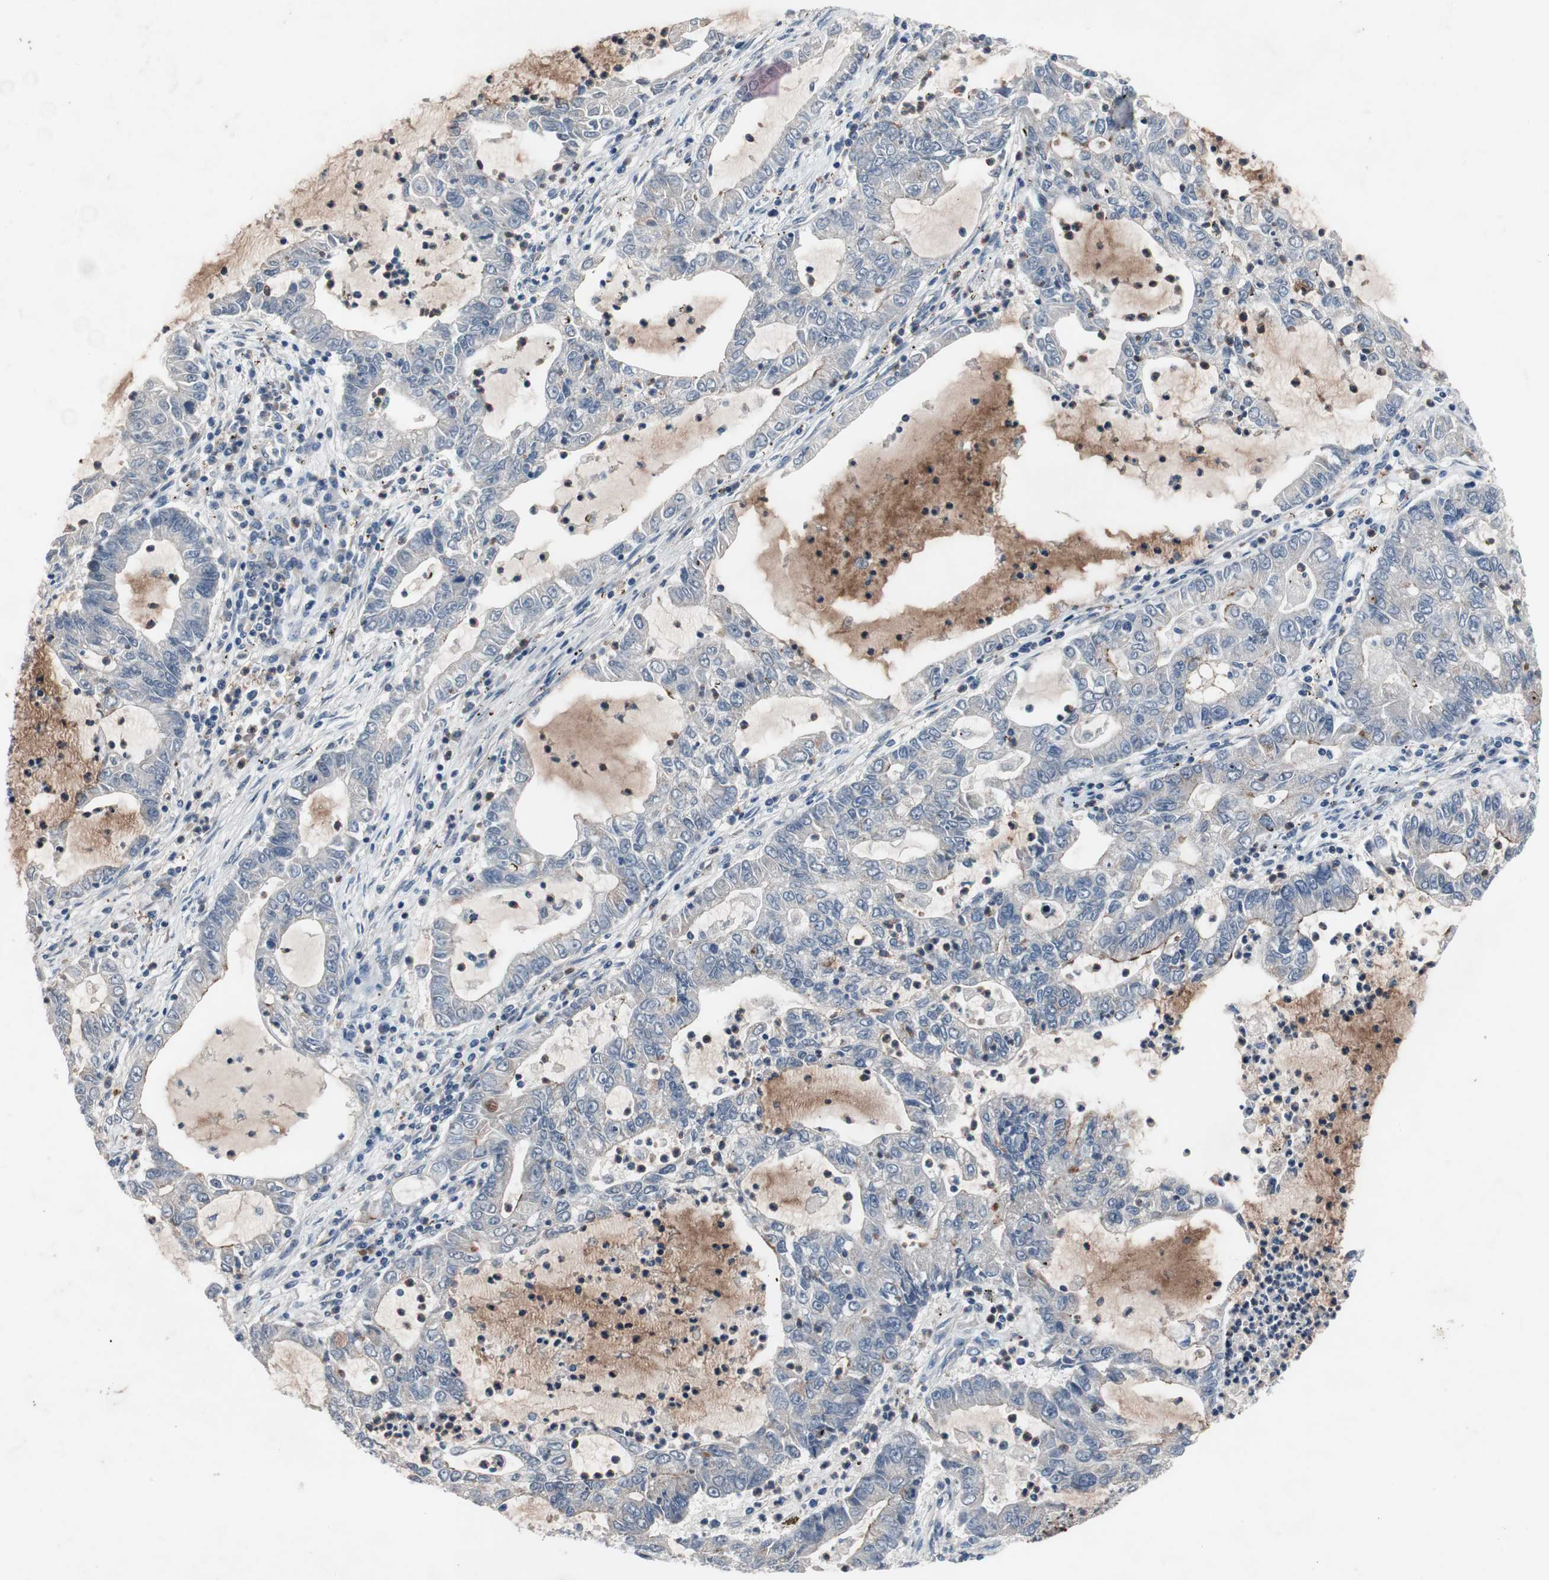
{"staining": {"intensity": "weak", "quantity": "<25%", "location": "cytoplasmic/membranous"}, "tissue": "lung cancer", "cell_type": "Tumor cells", "image_type": "cancer", "snomed": [{"axis": "morphology", "description": "Adenocarcinoma, NOS"}, {"axis": "topography", "description": "Lung"}], "caption": "Tumor cells are negative for brown protein staining in lung cancer. (Stains: DAB (3,3'-diaminobenzidine) immunohistochemistry with hematoxylin counter stain, Microscopy: brightfield microscopy at high magnification).", "gene": "MUTYH", "patient": {"sex": "female", "age": 51}}